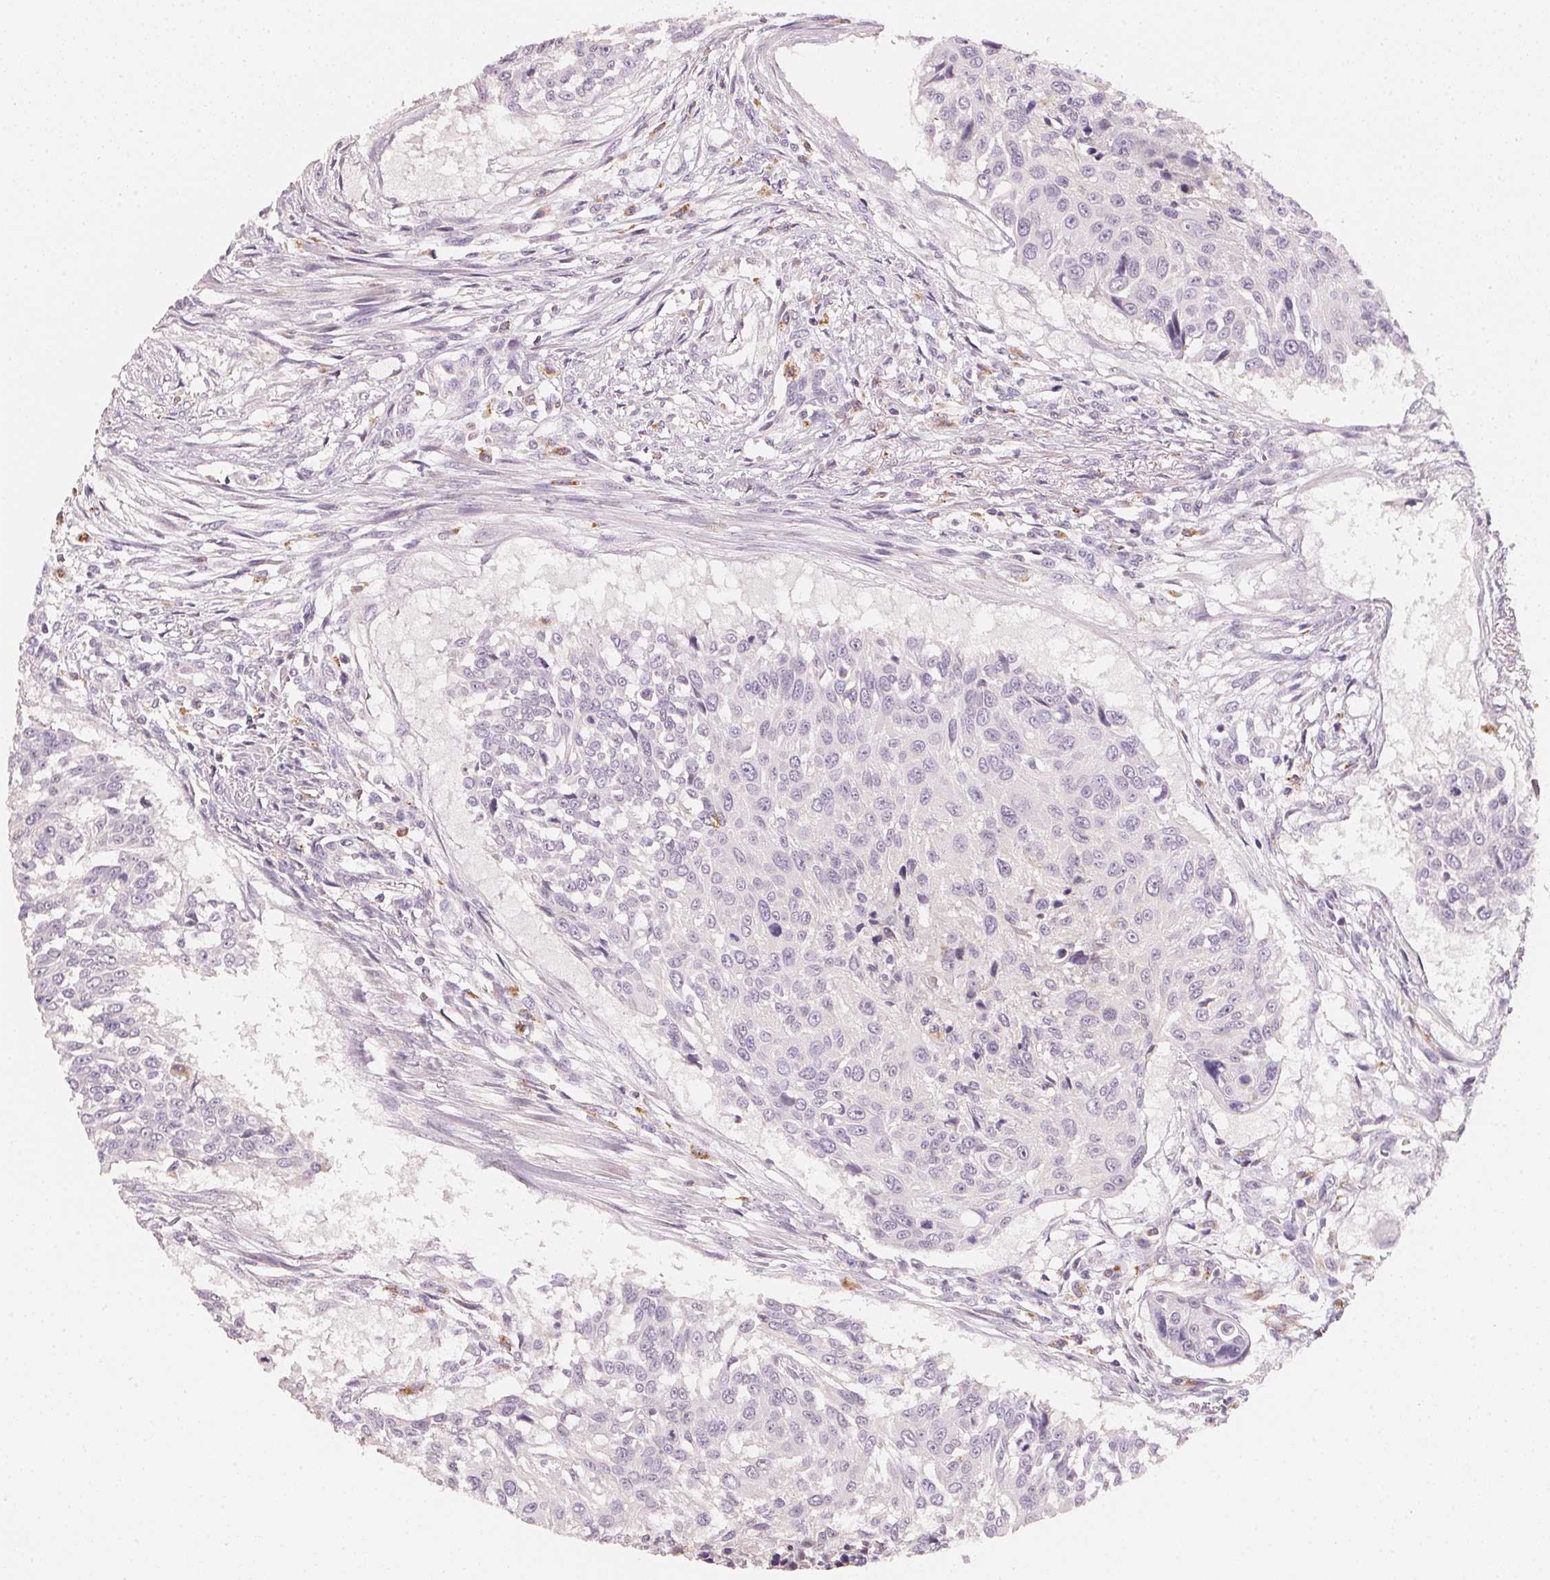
{"staining": {"intensity": "negative", "quantity": "none", "location": "none"}, "tissue": "urothelial cancer", "cell_type": "Tumor cells", "image_type": "cancer", "snomed": [{"axis": "morphology", "description": "Urothelial carcinoma, NOS"}, {"axis": "topography", "description": "Urinary bladder"}], "caption": "Immunohistochemistry (IHC) of human transitional cell carcinoma shows no positivity in tumor cells.", "gene": "TREH", "patient": {"sex": "male", "age": 55}}